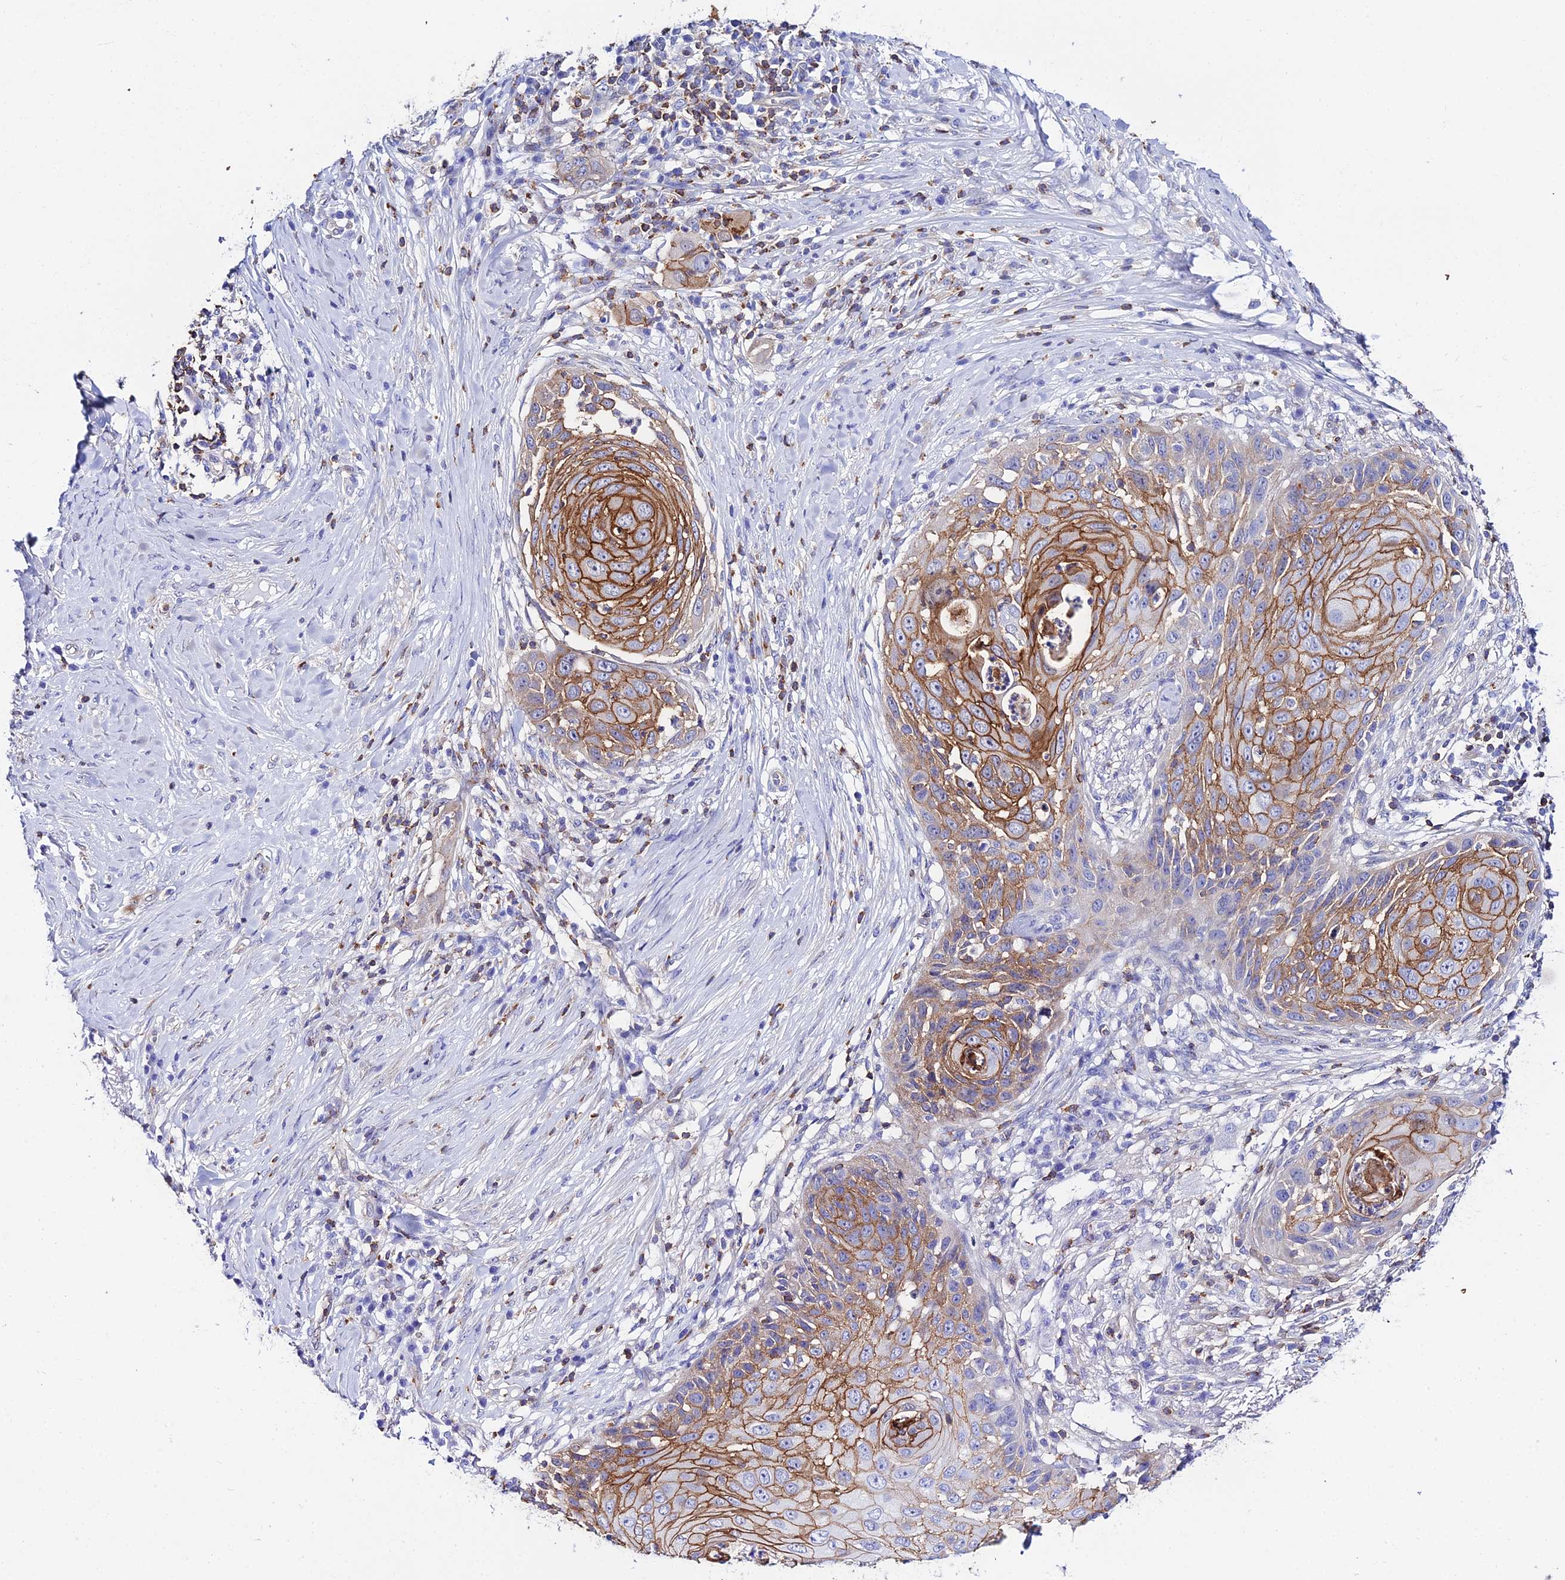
{"staining": {"intensity": "moderate", "quantity": ">75%", "location": "cytoplasmic/membranous"}, "tissue": "skin cancer", "cell_type": "Tumor cells", "image_type": "cancer", "snomed": [{"axis": "morphology", "description": "Squamous cell carcinoma, NOS"}, {"axis": "topography", "description": "Skin"}], "caption": "DAB (3,3'-diaminobenzidine) immunohistochemical staining of skin cancer reveals moderate cytoplasmic/membranous protein expression in approximately >75% of tumor cells.", "gene": "S100A16", "patient": {"sex": "female", "age": 44}}